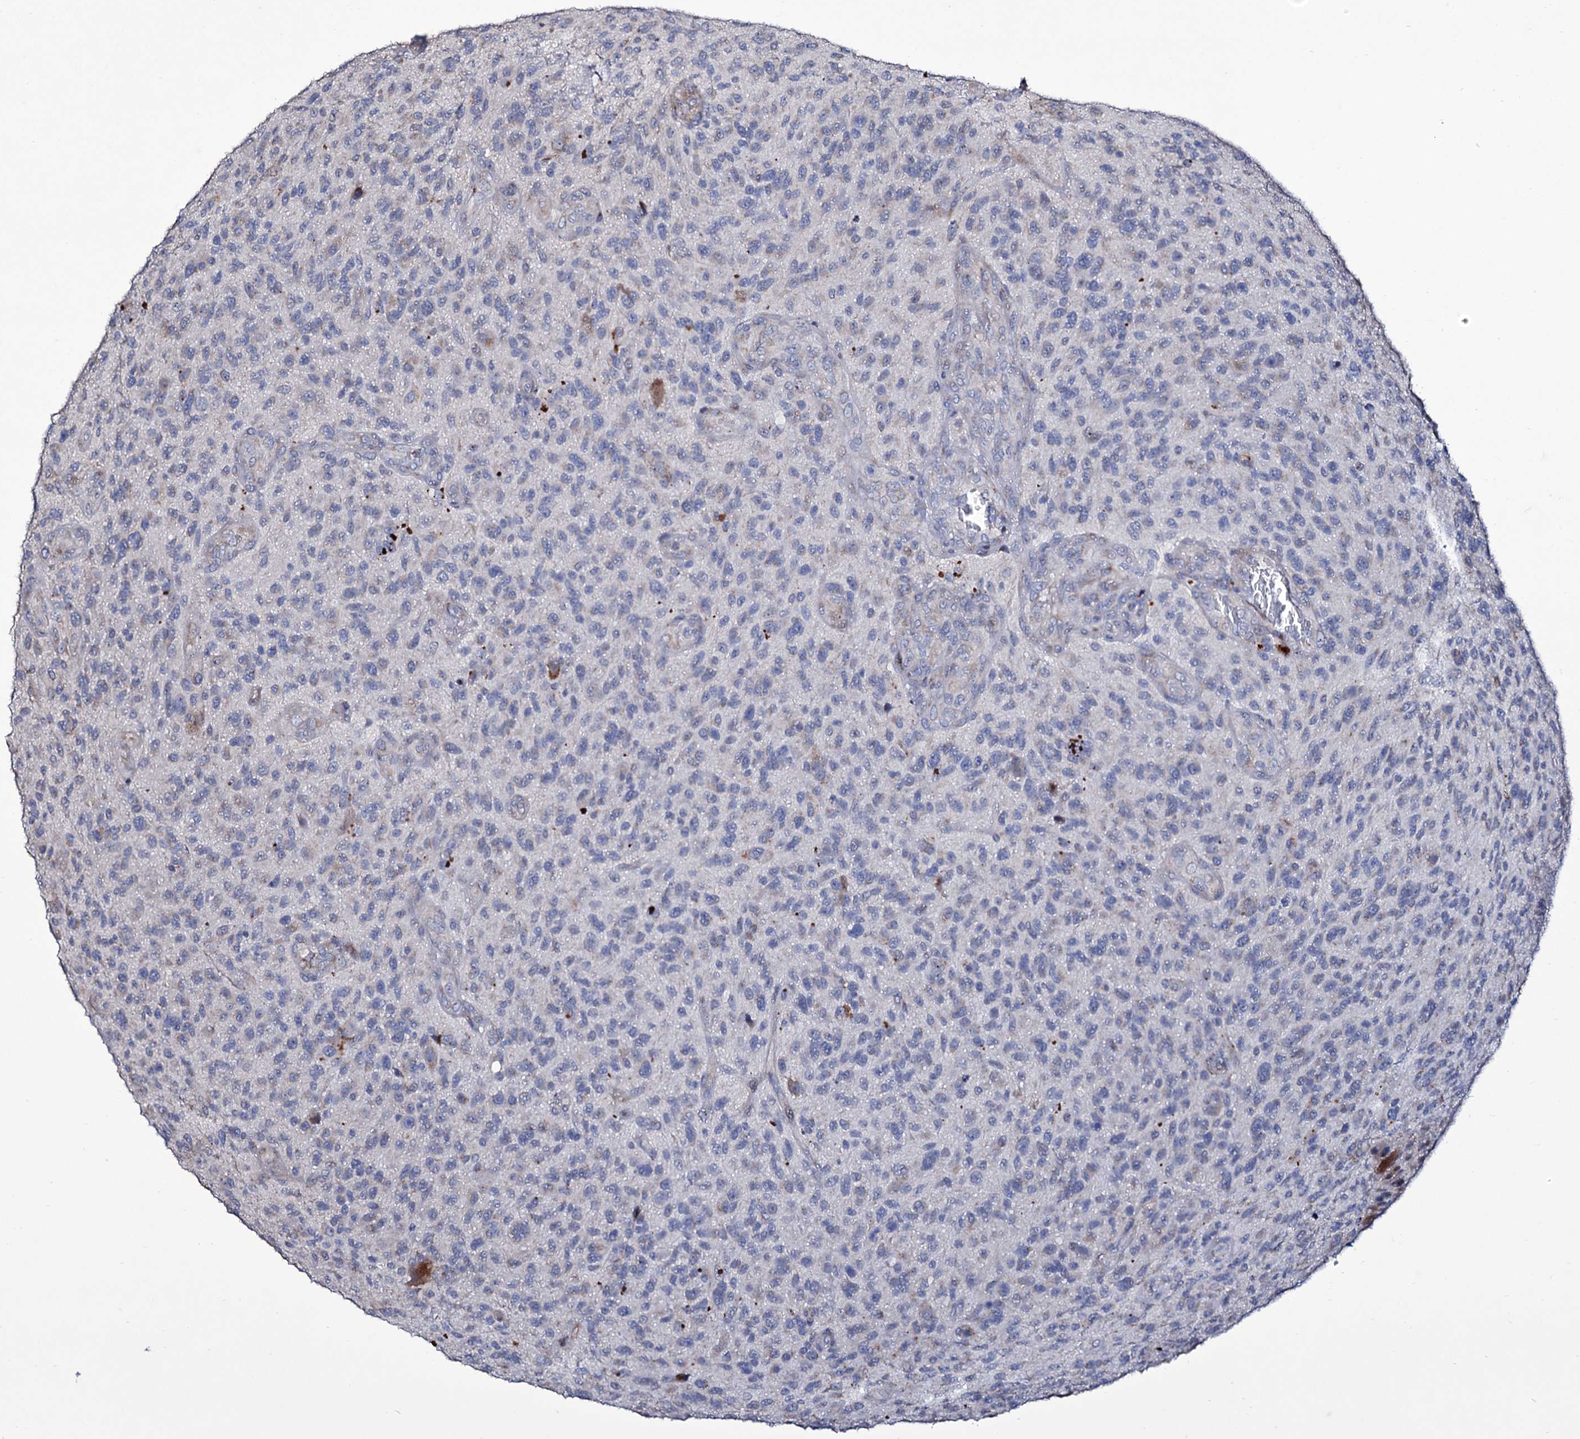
{"staining": {"intensity": "negative", "quantity": "none", "location": "none"}, "tissue": "glioma", "cell_type": "Tumor cells", "image_type": "cancer", "snomed": [{"axis": "morphology", "description": "Glioma, malignant, High grade"}, {"axis": "topography", "description": "Brain"}], "caption": "Protein analysis of glioma demonstrates no significant staining in tumor cells.", "gene": "TUBGCP5", "patient": {"sex": "male", "age": 47}}